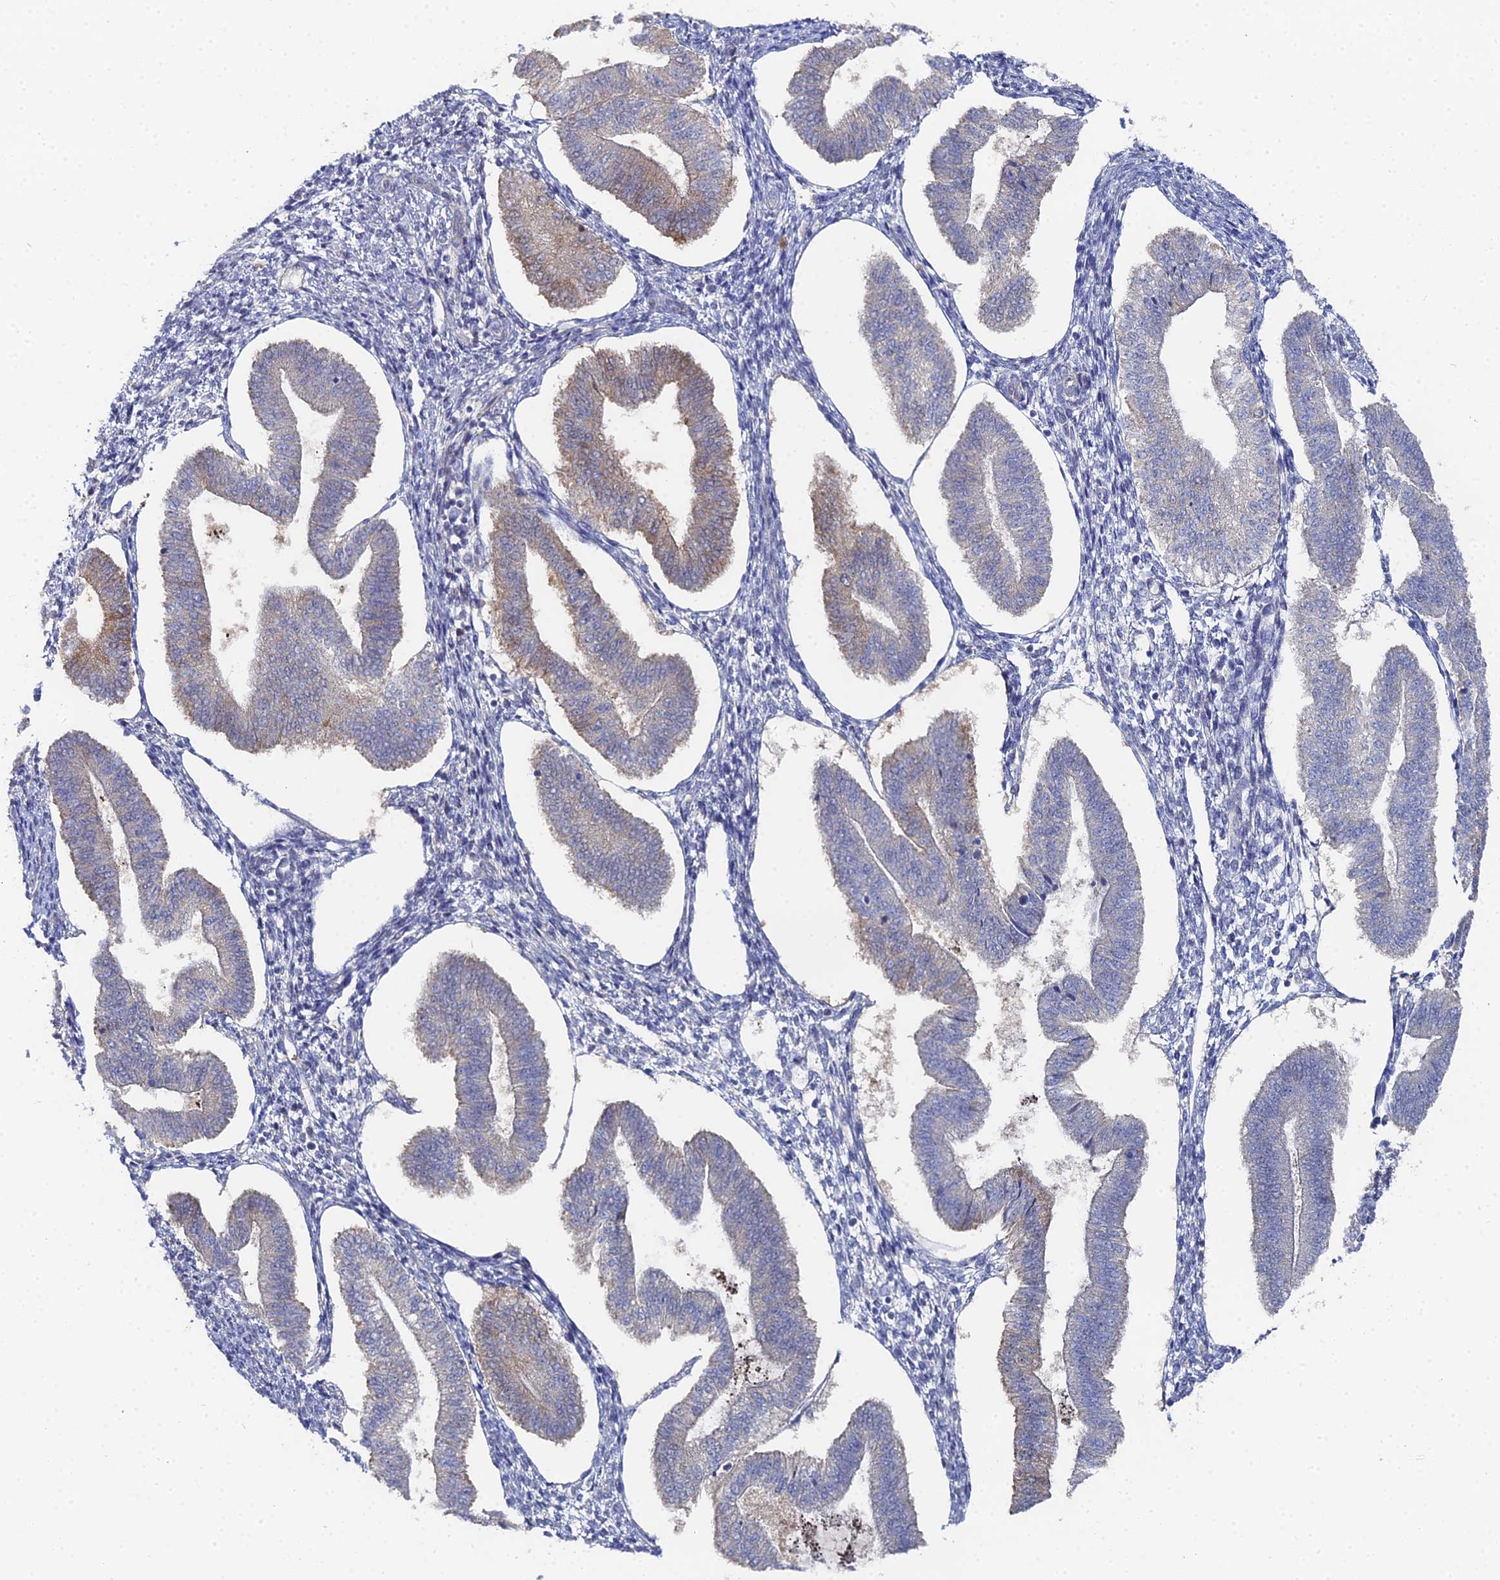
{"staining": {"intensity": "negative", "quantity": "none", "location": "none"}, "tissue": "endometrium", "cell_type": "Cells in endometrial stroma", "image_type": "normal", "snomed": [{"axis": "morphology", "description": "Normal tissue, NOS"}, {"axis": "topography", "description": "Endometrium"}], "caption": "IHC micrograph of unremarkable endometrium: endometrium stained with DAB (3,3'-diaminobenzidine) exhibits no significant protein positivity in cells in endometrial stroma. The staining is performed using DAB brown chromogen with nuclei counter-stained in using hematoxylin.", "gene": "THAP4", "patient": {"sex": "female", "age": 34}}